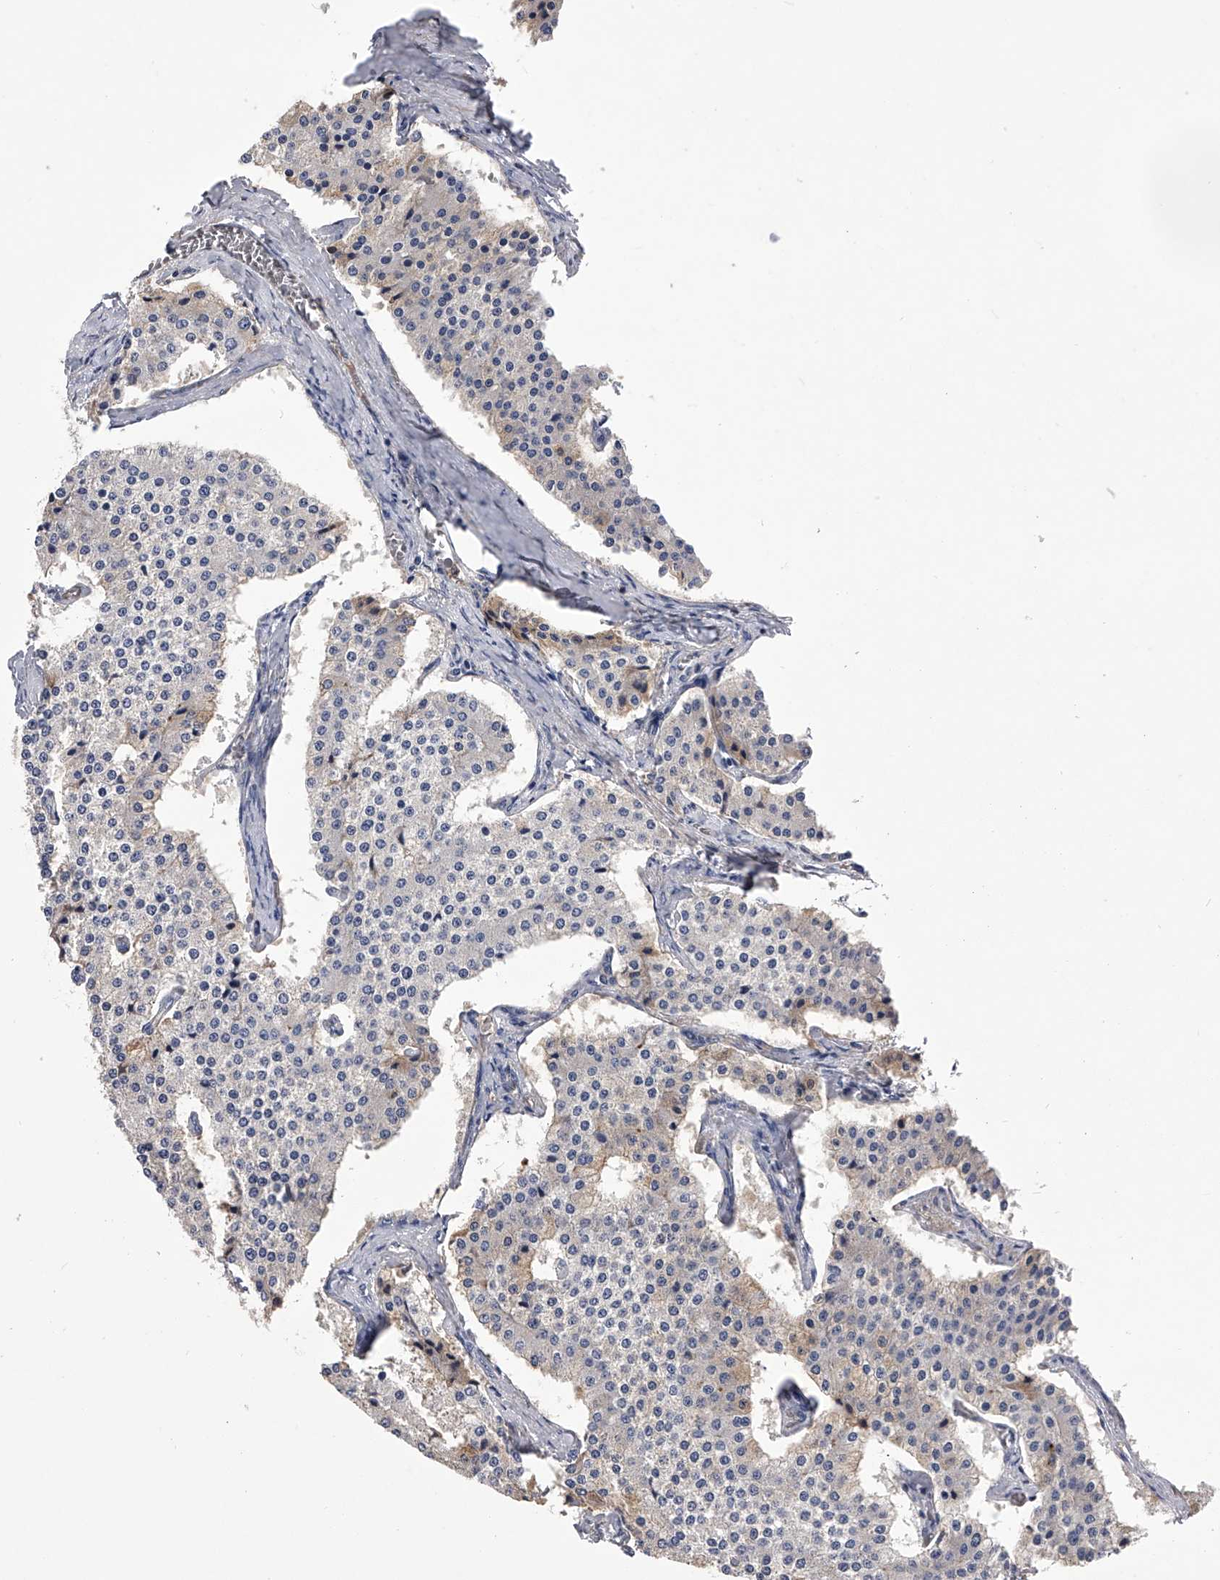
{"staining": {"intensity": "weak", "quantity": "<25%", "location": "cytoplasmic/membranous"}, "tissue": "carcinoid", "cell_type": "Tumor cells", "image_type": "cancer", "snomed": [{"axis": "morphology", "description": "Carcinoid, malignant, NOS"}, {"axis": "topography", "description": "Colon"}], "caption": "Immunohistochemistry (IHC) micrograph of human carcinoid stained for a protein (brown), which shows no staining in tumor cells.", "gene": "MDN1", "patient": {"sex": "female", "age": 52}}